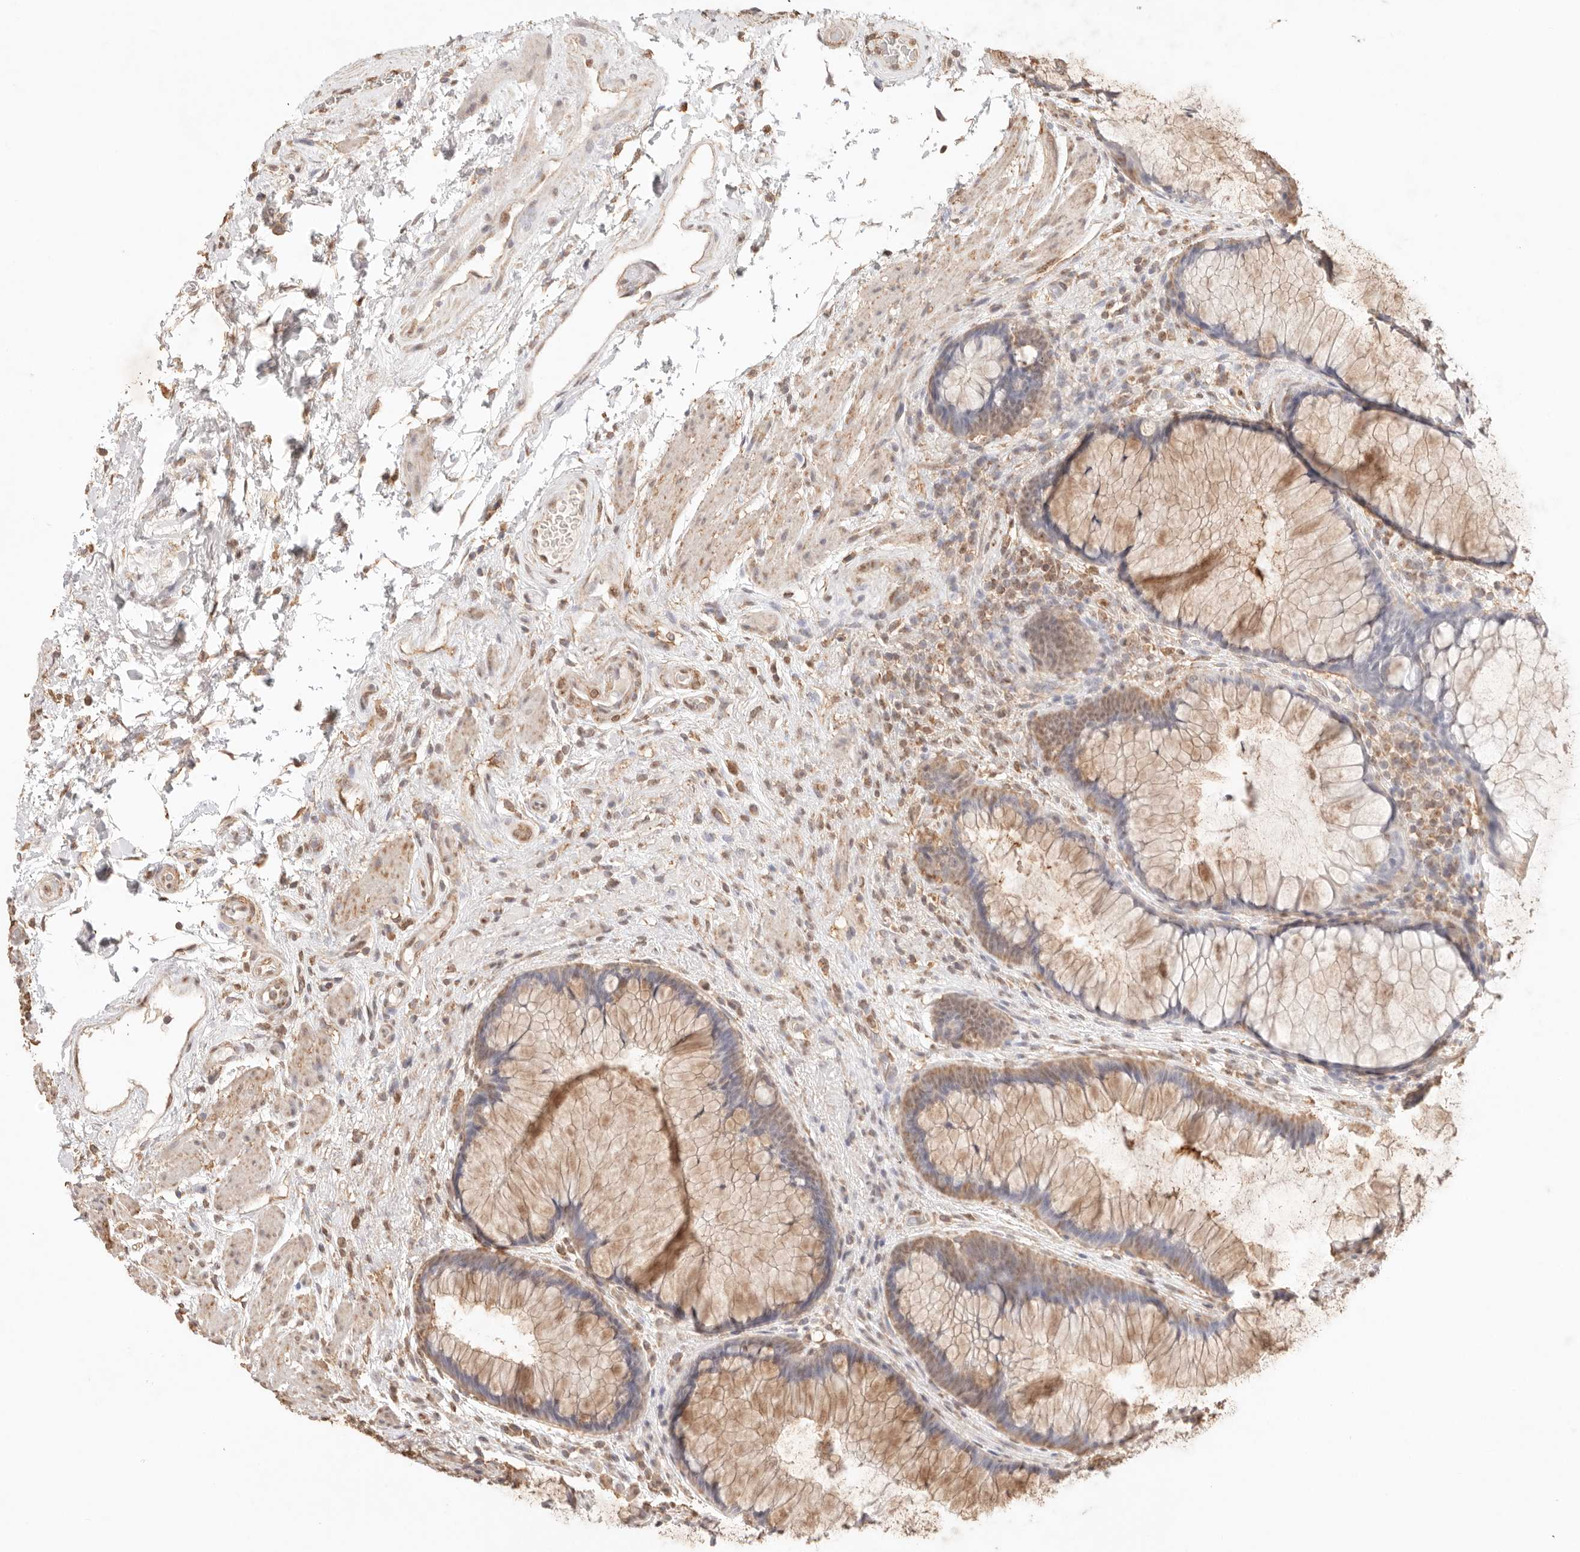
{"staining": {"intensity": "moderate", "quantity": ">75%", "location": "cytoplasmic/membranous,nuclear"}, "tissue": "rectum", "cell_type": "Glandular cells", "image_type": "normal", "snomed": [{"axis": "morphology", "description": "Normal tissue, NOS"}, {"axis": "topography", "description": "Rectum"}], "caption": "Normal rectum was stained to show a protein in brown. There is medium levels of moderate cytoplasmic/membranous,nuclear positivity in about >75% of glandular cells. Using DAB (3,3'-diaminobenzidine) (brown) and hematoxylin (blue) stains, captured at high magnification using brightfield microscopy.", "gene": "IL1R2", "patient": {"sex": "male", "age": 51}}